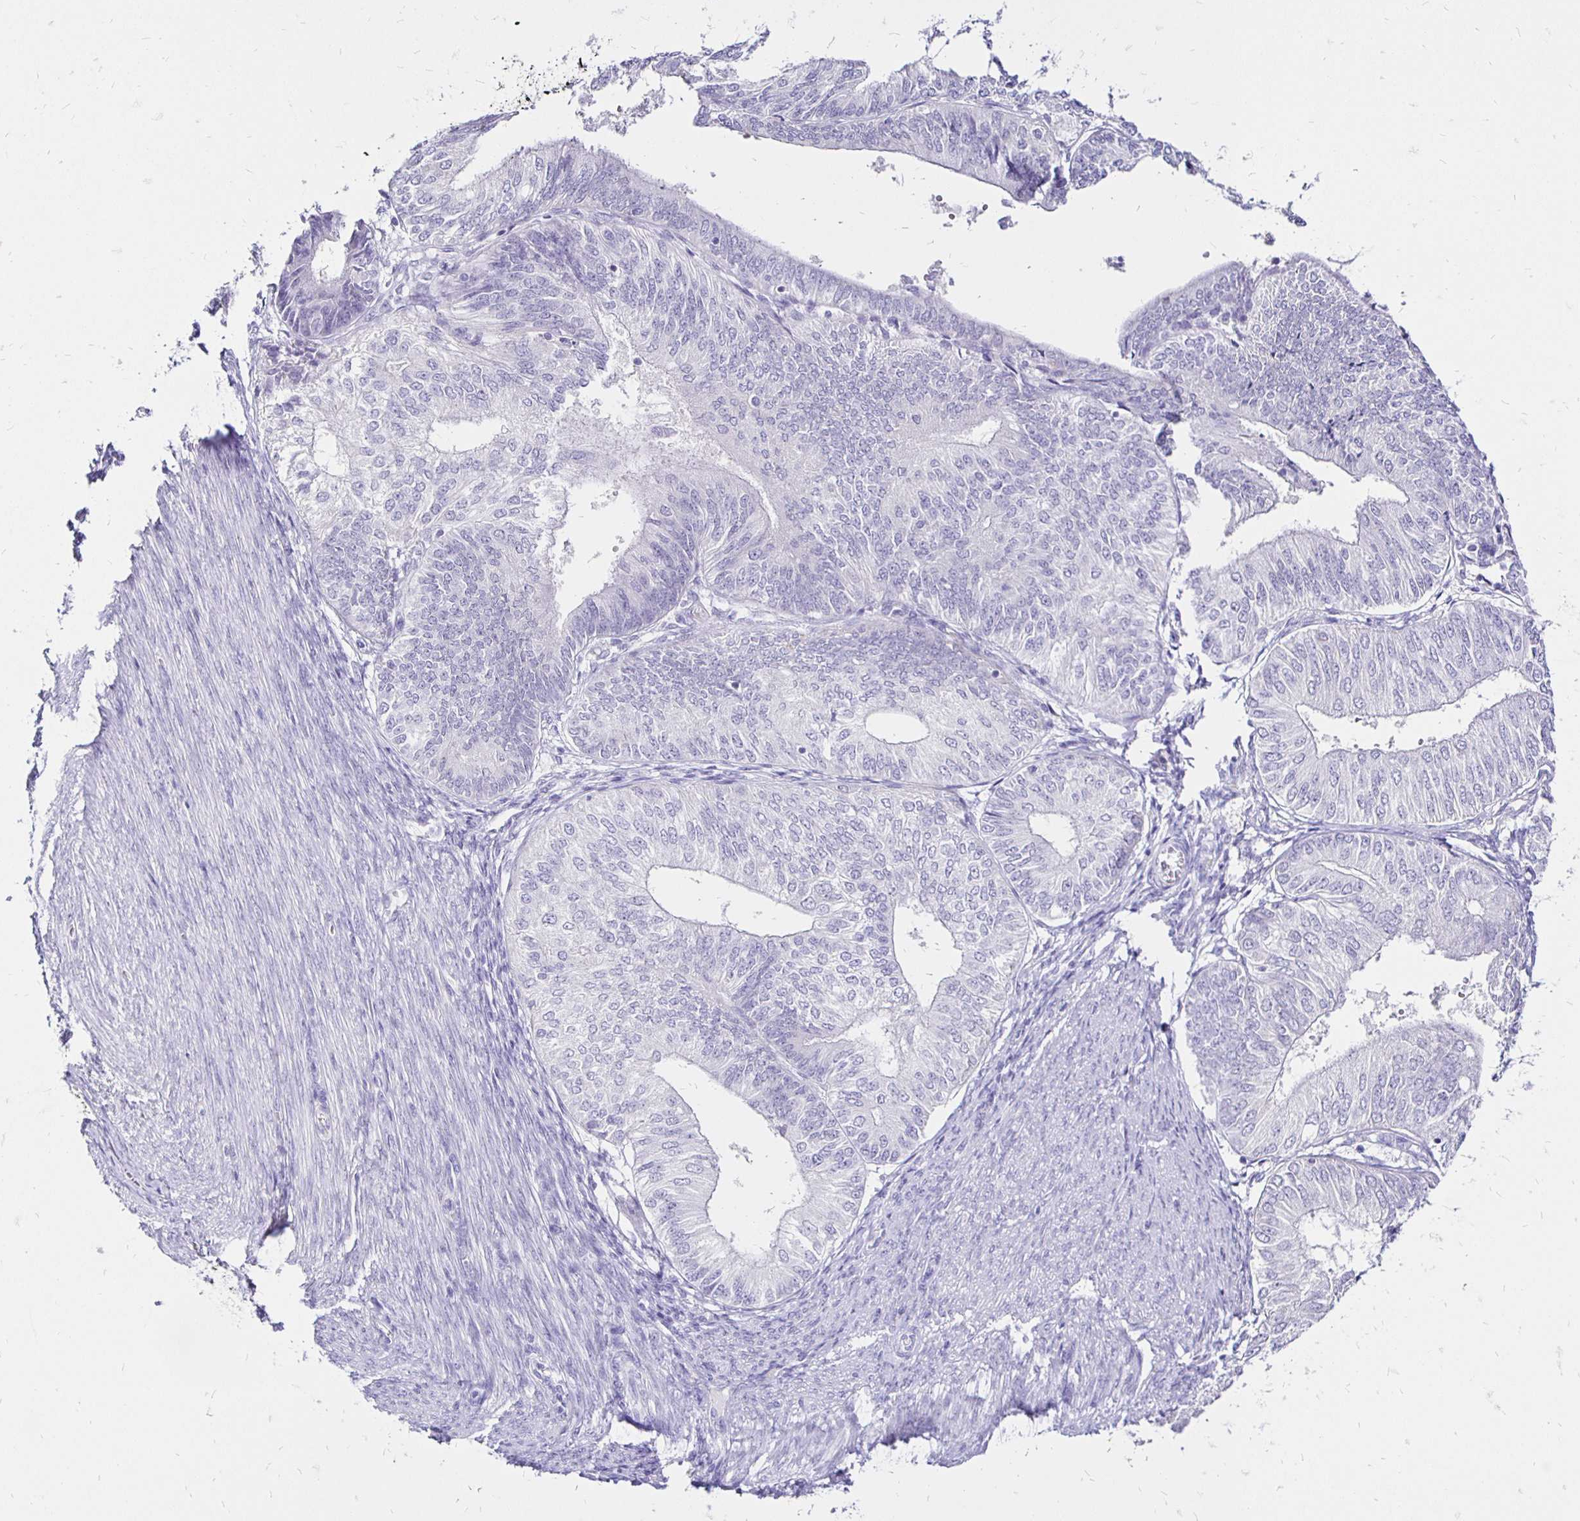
{"staining": {"intensity": "negative", "quantity": "none", "location": "none"}, "tissue": "endometrial cancer", "cell_type": "Tumor cells", "image_type": "cancer", "snomed": [{"axis": "morphology", "description": "Adenocarcinoma, NOS"}, {"axis": "topography", "description": "Endometrium"}], "caption": "Human endometrial adenocarcinoma stained for a protein using IHC exhibits no positivity in tumor cells.", "gene": "IRGC", "patient": {"sex": "female", "age": 58}}